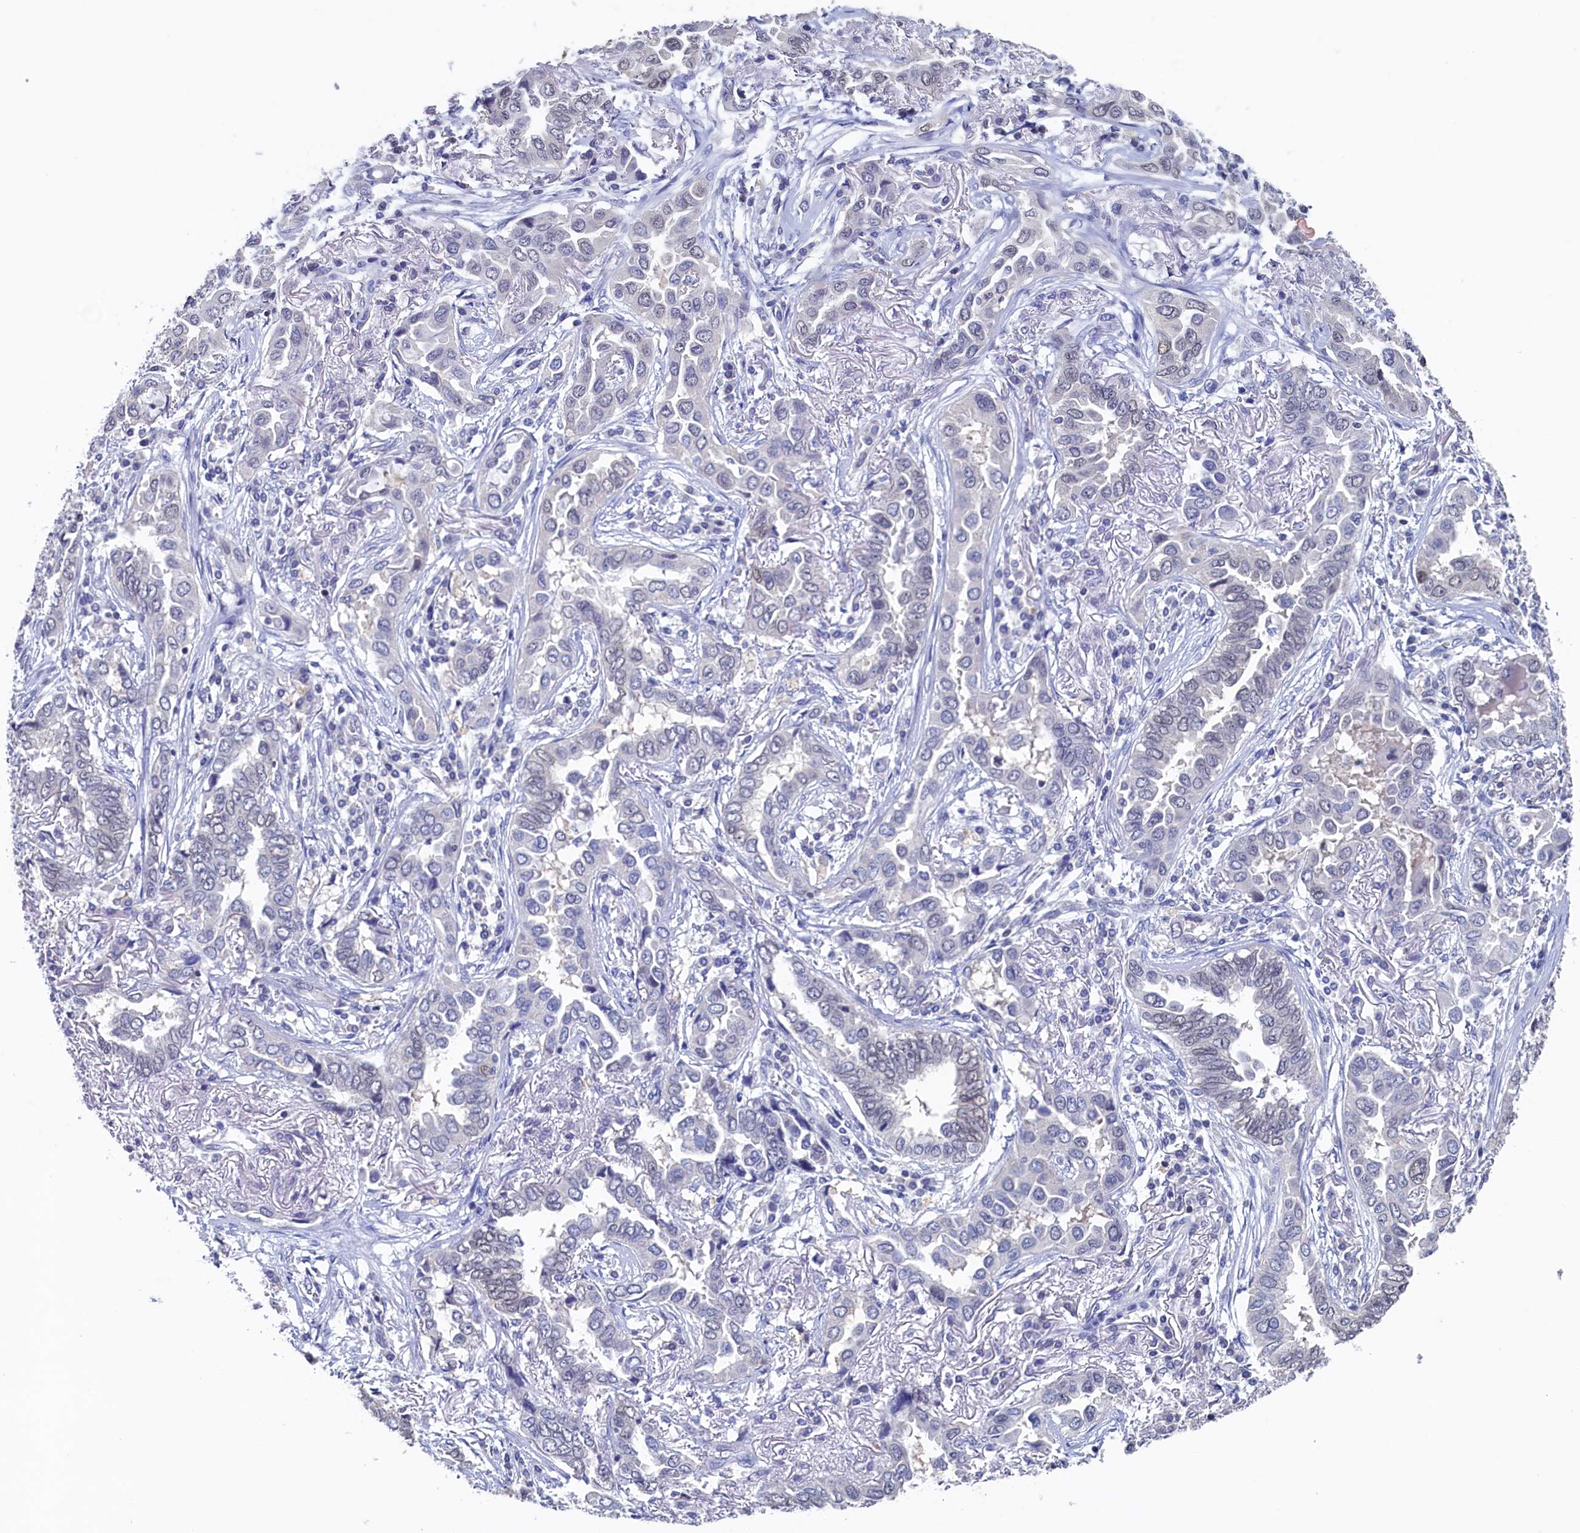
{"staining": {"intensity": "negative", "quantity": "none", "location": "none"}, "tissue": "lung cancer", "cell_type": "Tumor cells", "image_type": "cancer", "snomed": [{"axis": "morphology", "description": "Adenocarcinoma, NOS"}, {"axis": "topography", "description": "Lung"}], "caption": "High power microscopy histopathology image of an immunohistochemistry (IHC) photomicrograph of adenocarcinoma (lung), revealing no significant expression in tumor cells. (DAB (3,3'-diaminobenzidine) IHC visualized using brightfield microscopy, high magnification).", "gene": "C11orf54", "patient": {"sex": "female", "age": 76}}